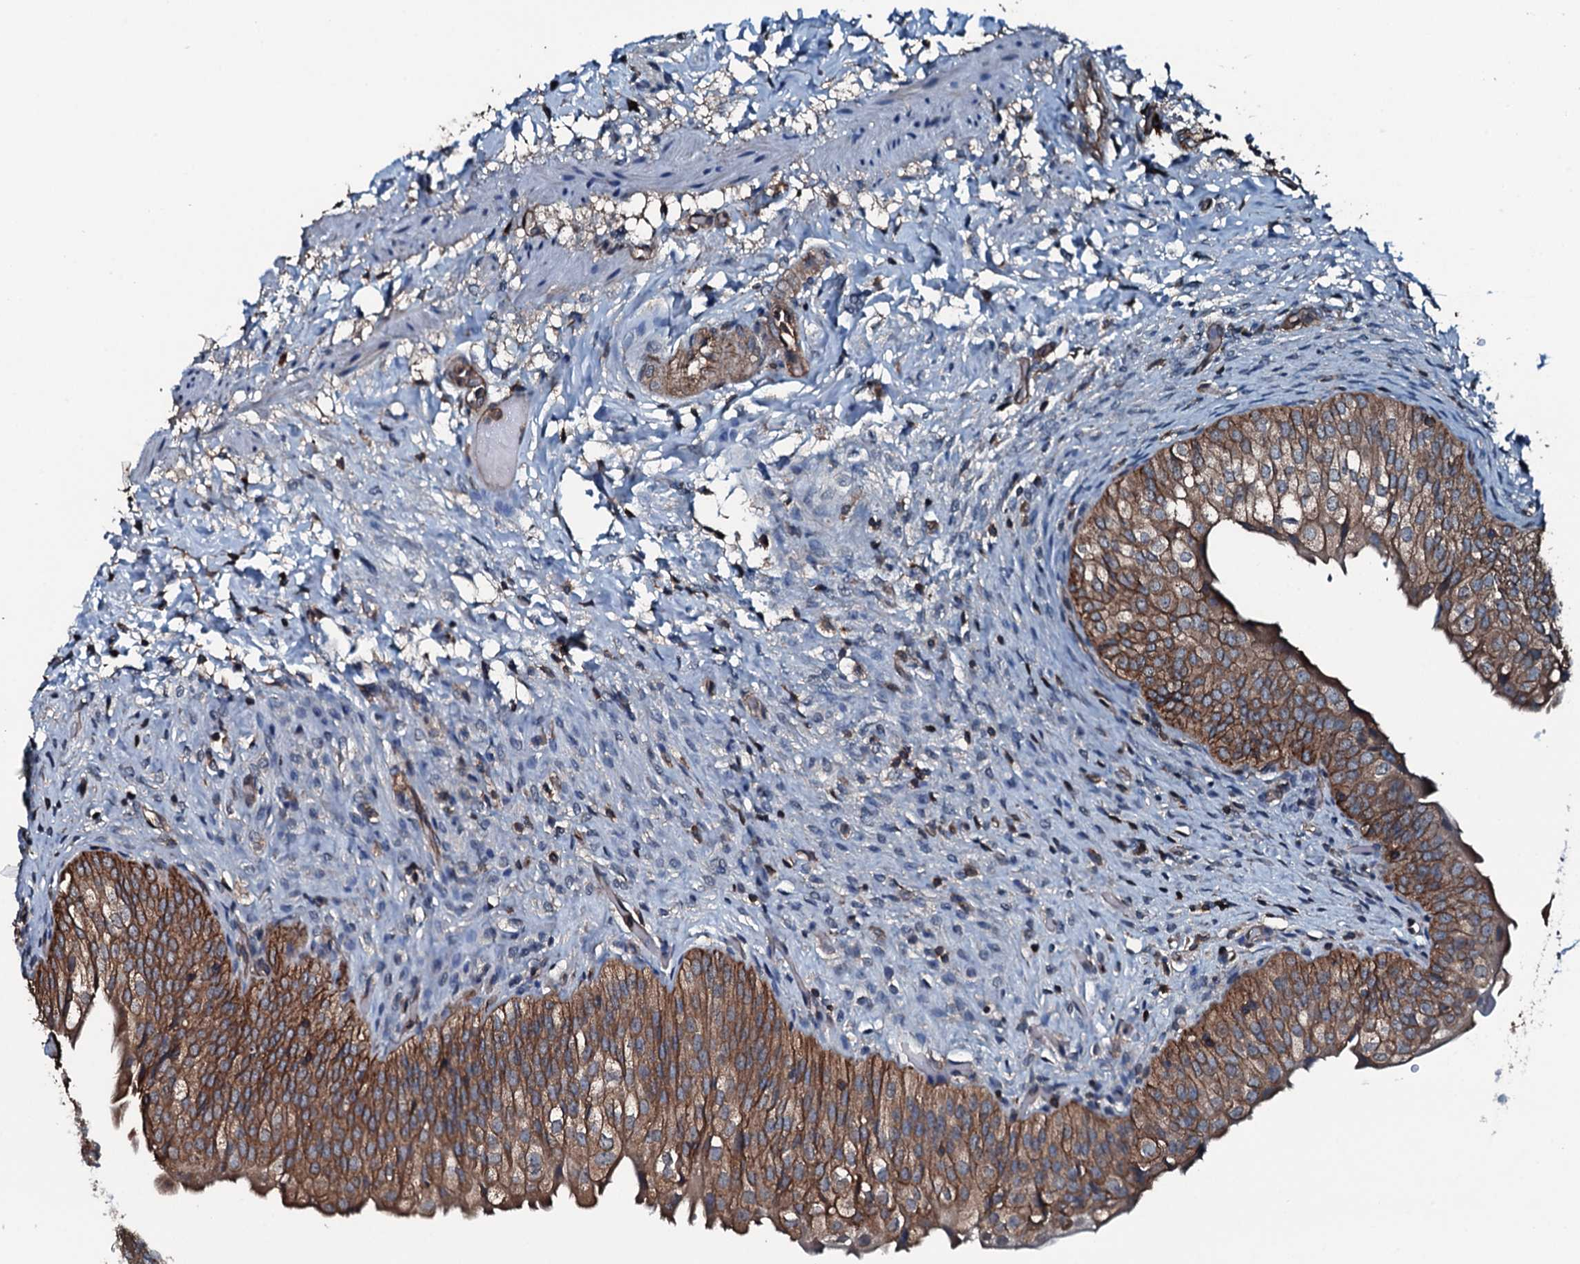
{"staining": {"intensity": "moderate", "quantity": ">75%", "location": "cytoplasmic/membranous"}, "tissue": "urinary bladder", "cell_type": "Urothelial cells", "image_type": "normal", "snomed": [{"axis": "morphology", "description": "Normal tissue, NOS"}, {"axis": "topography", "description": "Urinary bladder"}], "caption": "This image shows immunohistochemistry staining of benign human urinary bladder, with medium moderate cytoplasmic/membranous positivity in approximately >75% of urothelial cells.", "gene": "SLC25A38", "patient": {"sex": "male", "age": 55}}